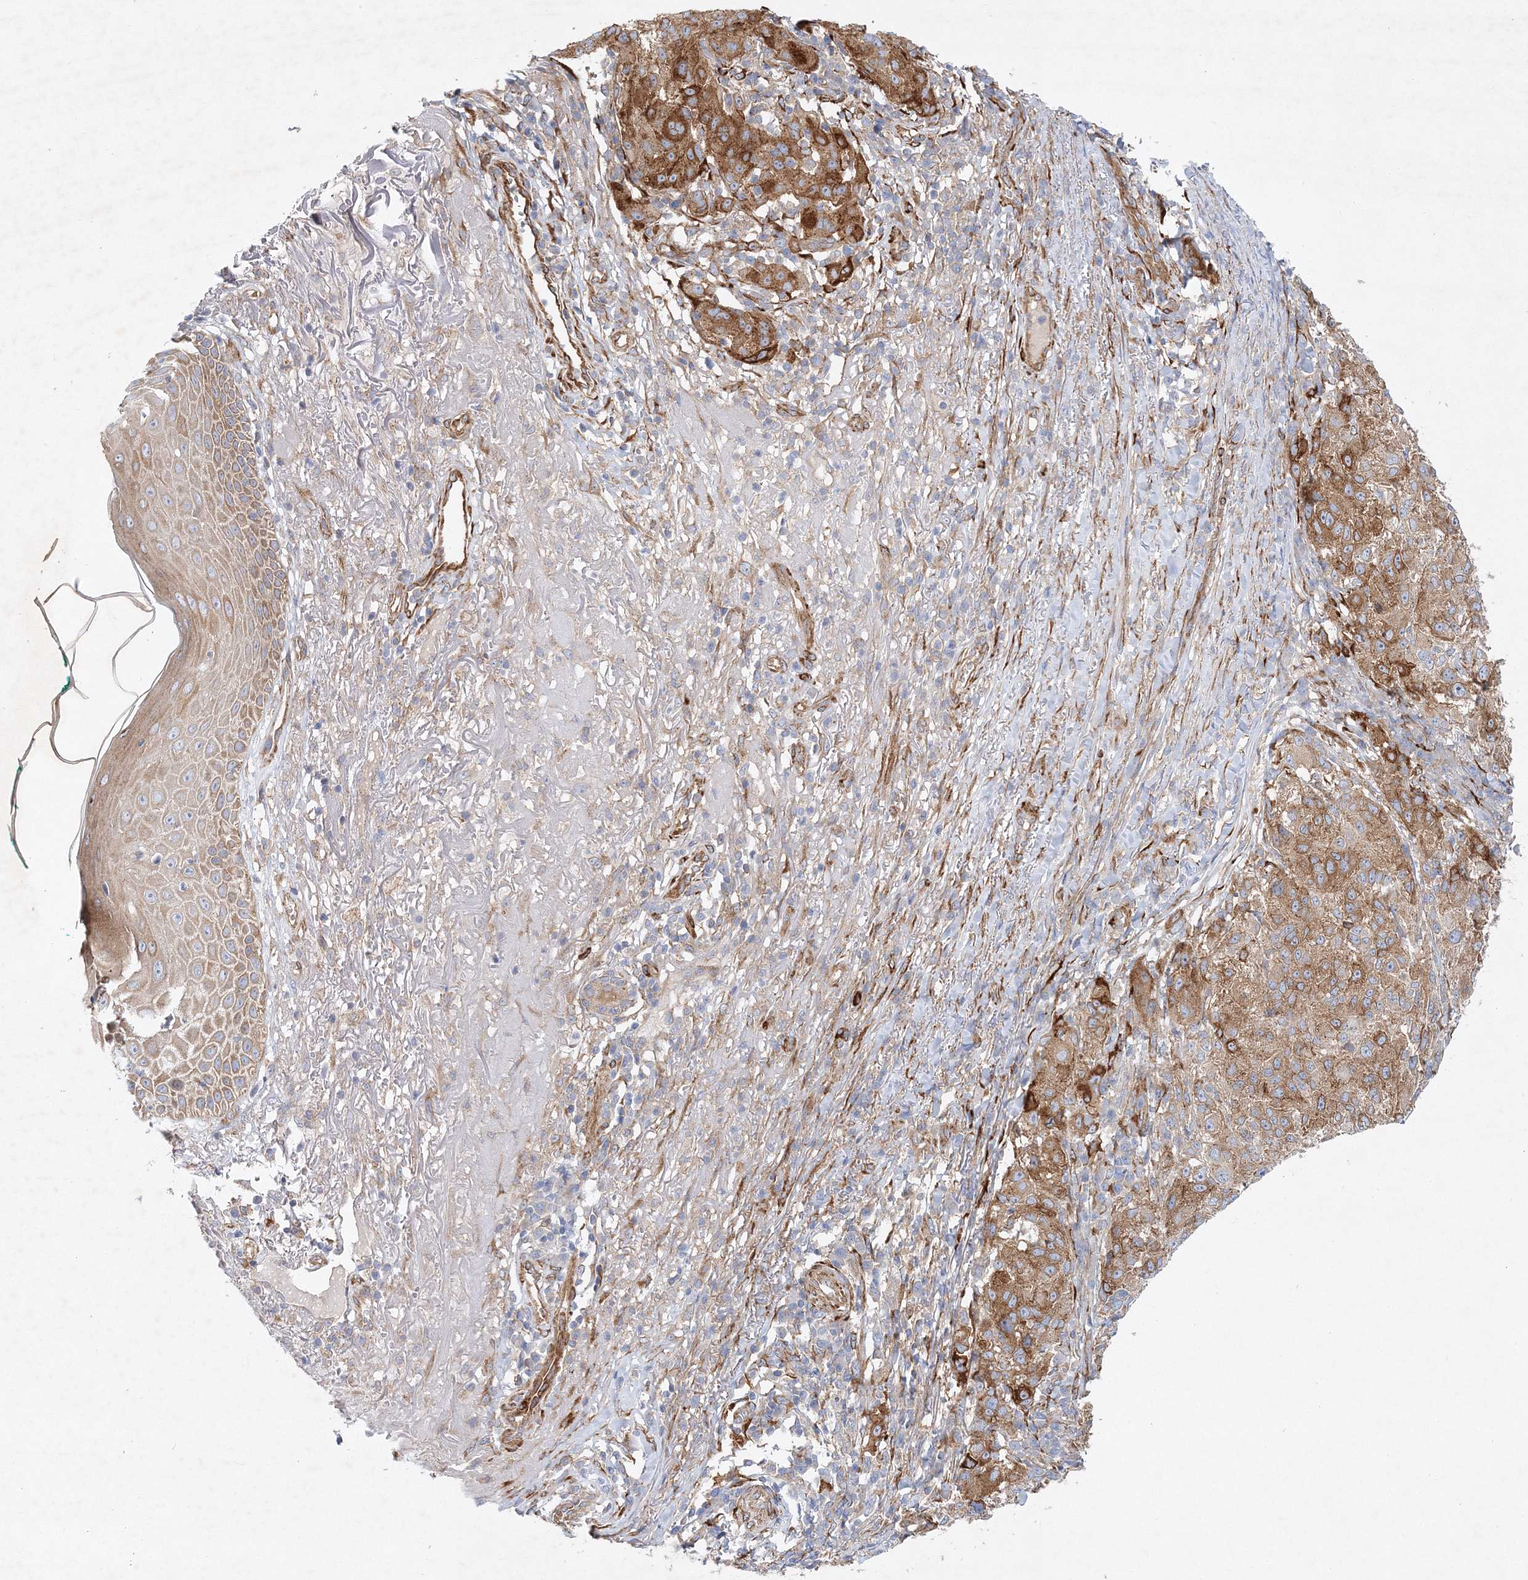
{"staining": {"intensity": "strong", "quantity": "25%-75%", "location": "cytoplasmic/membranous"}, "tissue": "melanoma", "cell_type": "Tumor cells", "image_type": "cancer", "snomed": [{"axis": "morphology", "description": "Necrosis, NOS"}, {"axis": "morphology", "description": "Malignant melanoma, NOS"}, {"axis": "topography", "description": "Skin"}], "caption": "Melanoma stained with a brown dye reveals strong cytoplasmic/membranous positive positivity in approximately 25%-75% of tumor cells.", "gene": "ZFYVE16", "patient": {"sex": "female", "age": 87}}